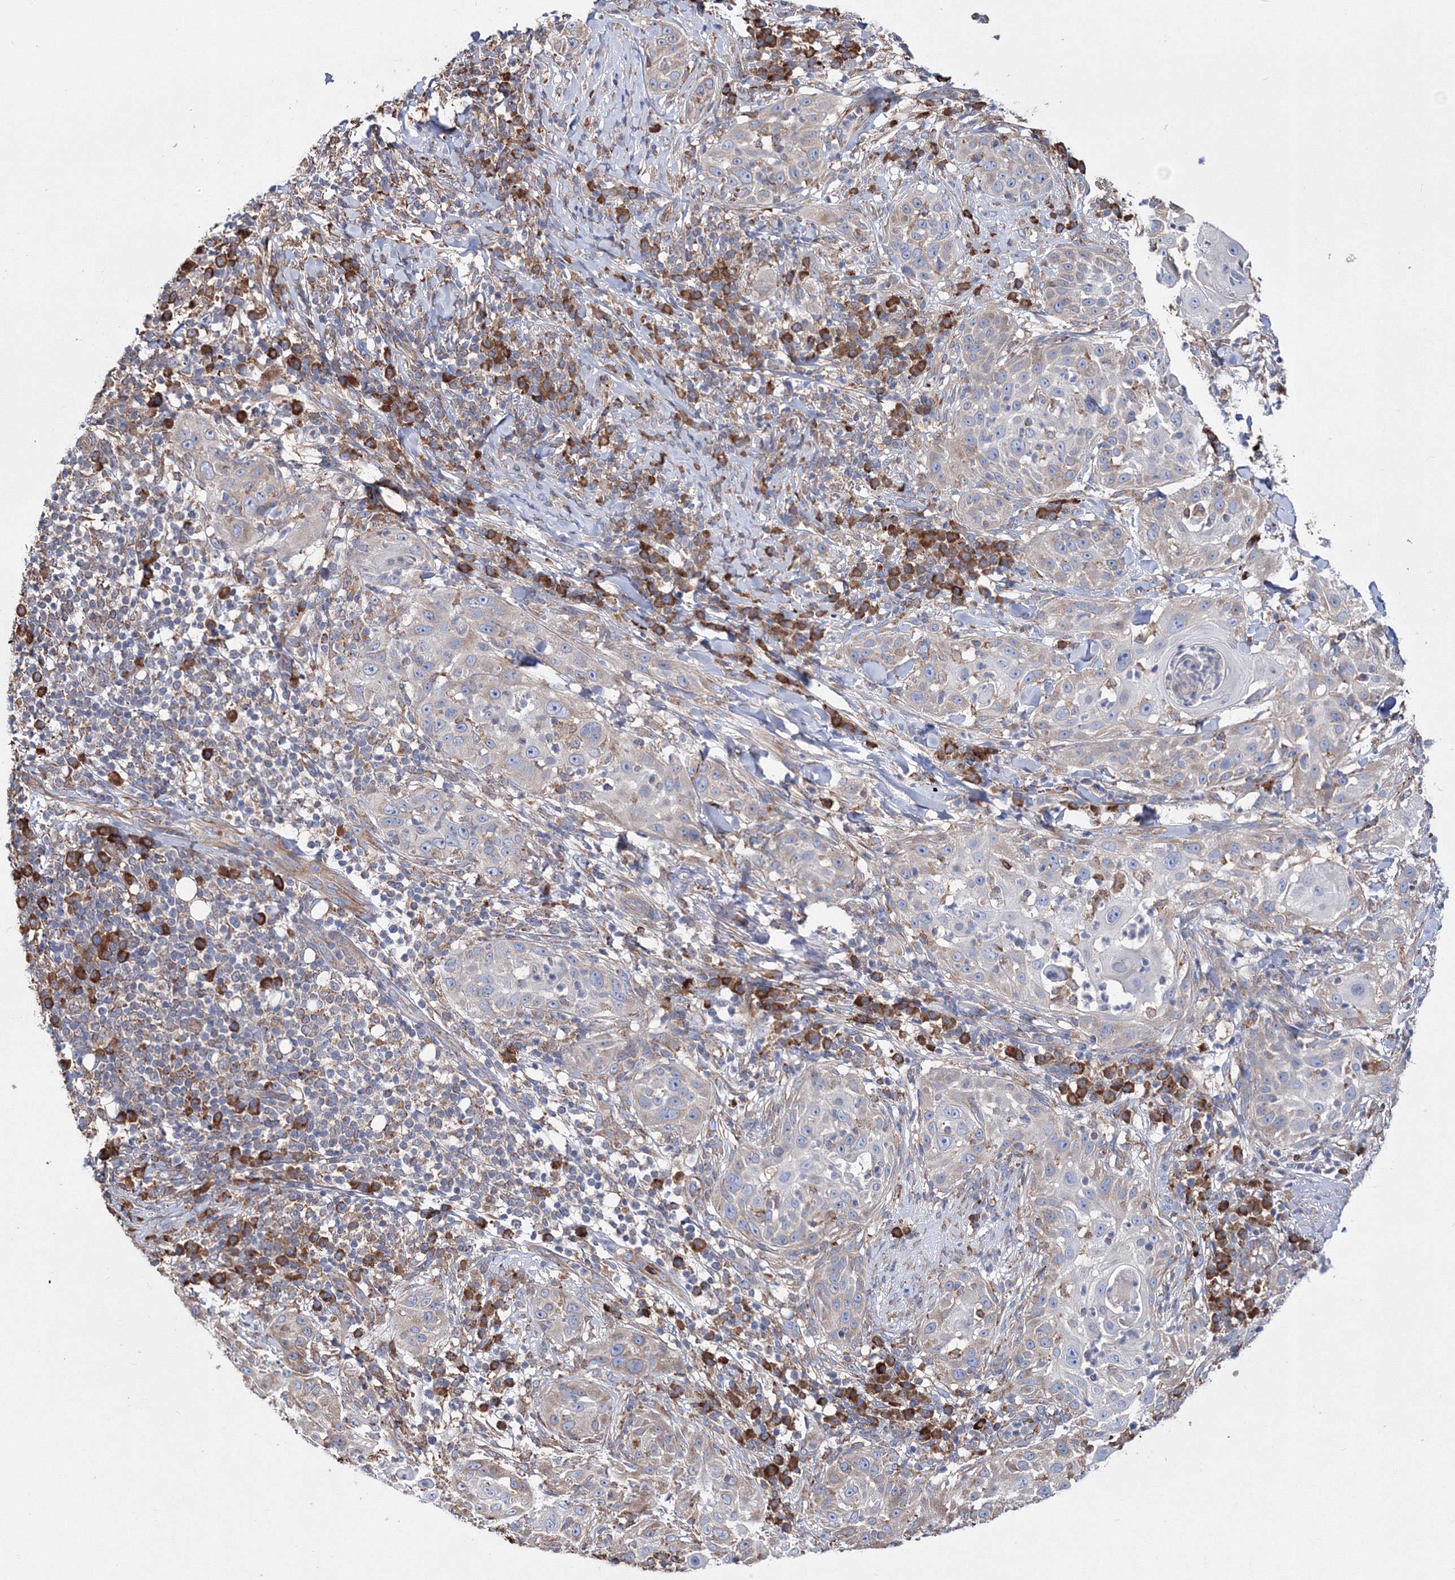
{"staining": {"intensity": "weak", "quantity": "25%-75%", "location": "cytoplasmic/membranous"}, "tissue": "skin cancer", "cell_type": "Tumor cells", "image_type": "cancer", "snomed": [{"axis": "morphology", "description": "Squamous cell carcinoma, NOS"}, {"axis": "topography", "description": "Skin"}], "caption": "Human skin squamous cell carcinoma stained for a protein (brown) exhibits weak cytoplasmic/membranous positive expression in about 25%-75% of tumor cells.", "gene": "VPS8", "patient": {"sex": "female", "age": 44}}